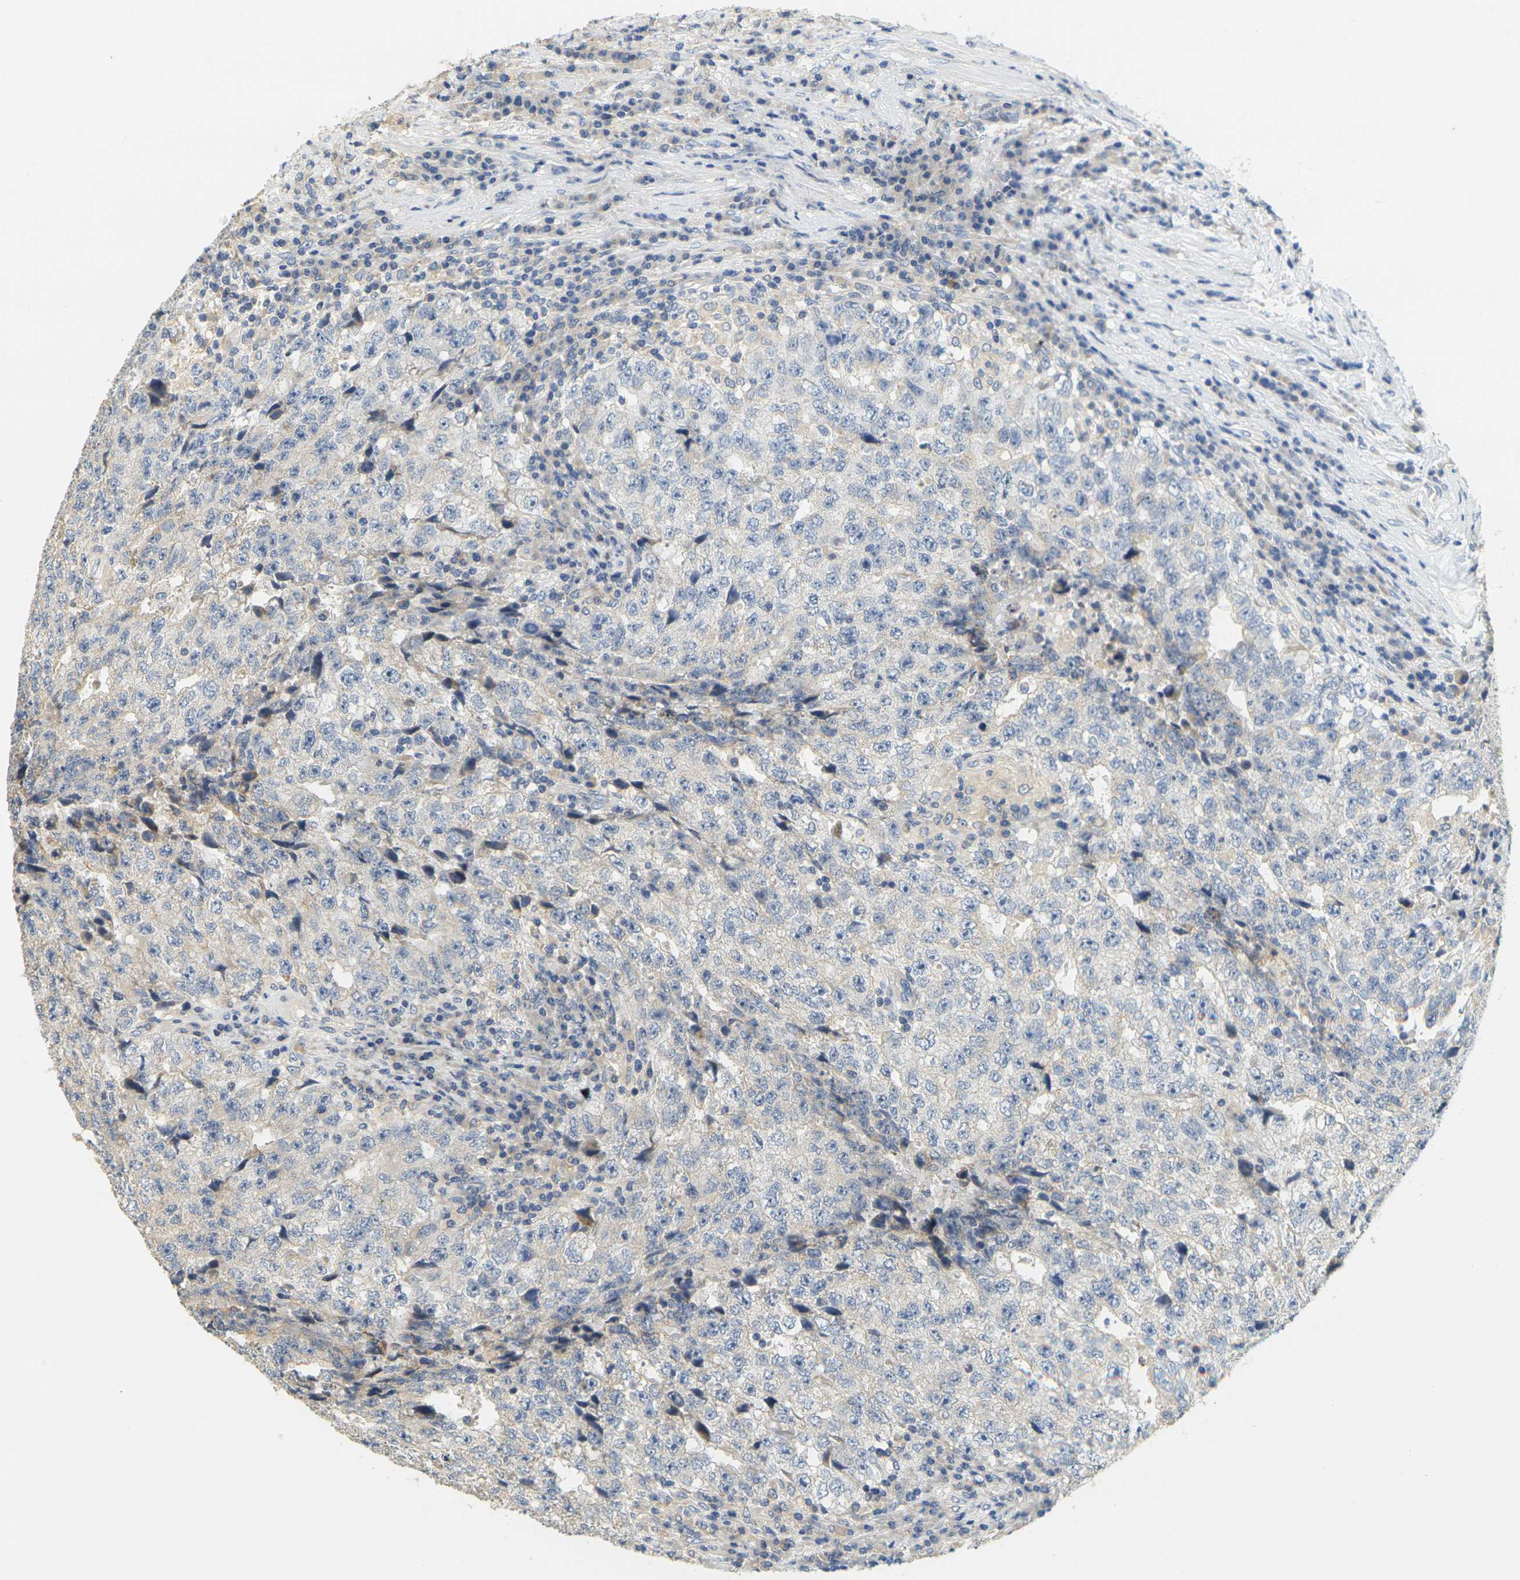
{"staining": {"intensity": "weak", "quantity": "<25%", "location": "cytoplasmic/membranous"}, "tissue": "testis cancer", "cell_type": "Tumor cells", "image_type": "cancer", "snomed": [{"axis": "morphology", "description": "Necrosis, NOS"}, {"axis": "morphology", "description": "Carcinoma, Embryonal, NOS"}, {"axis": "topography", "description": "Testis"}], "caption": "A histopathology image of human testis embryonal carcinoma is negative for staining in tumor cells.", "gene": "GDAP1", "patient": {"sex": "male", "age": 19}}